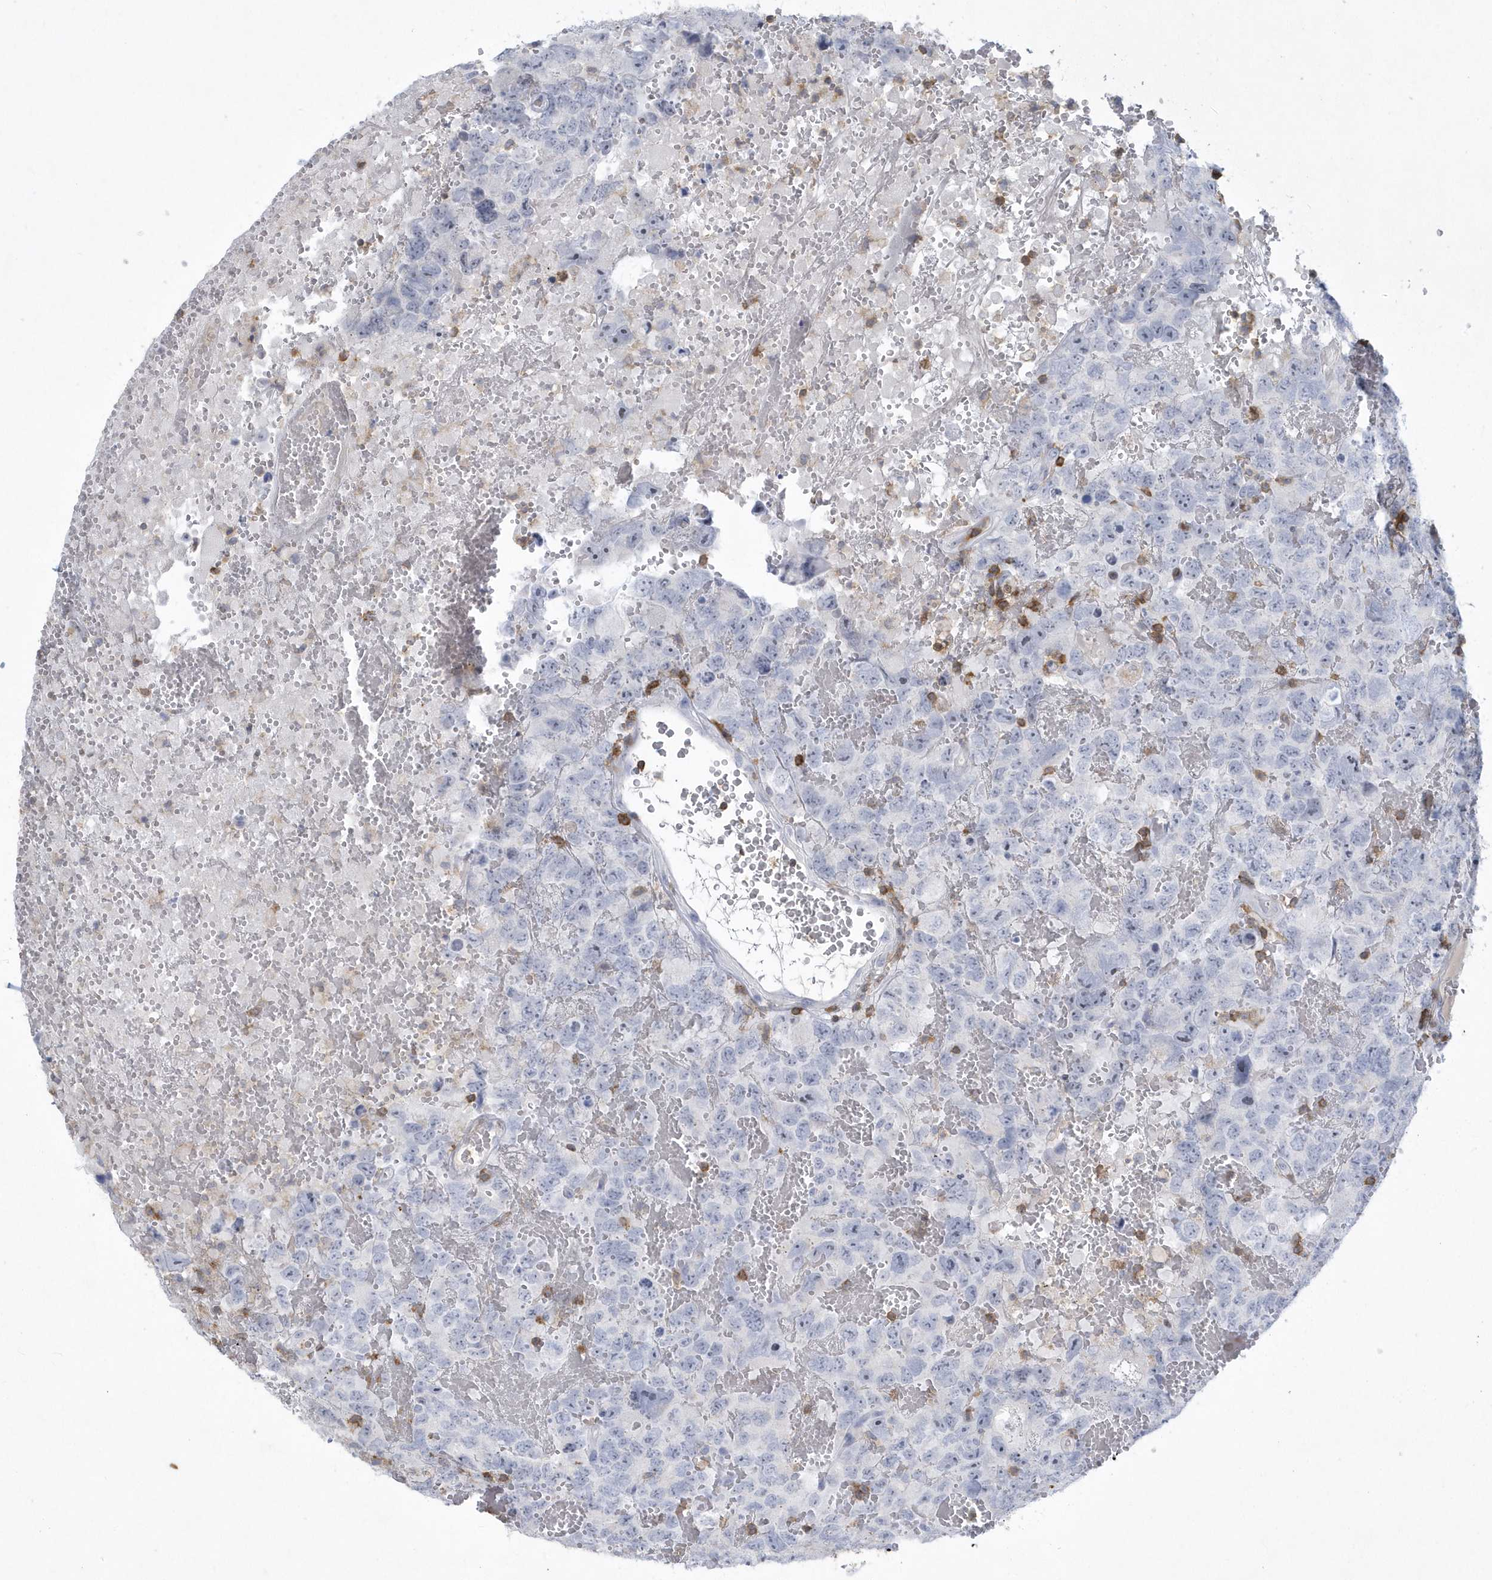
{"staining": {"intensity": "negative", "quantity": "none", "location": "none"}, "tissue": "testis cancer", "cell_type": "Tumor cells", "image_type": "cancer", "snomed": [{"axis": "morphology", "description": "Carcinoma, Embryonal, NOS"}, {"axis": "topography", "description": "Testis"}], "caption": "Embryonal carcinoma (testis) was stained to show a protein in brown. There is no significant expression in tumor cells.", "gene": "PSD4", "patient": {"sex": "male", "age": 45}}